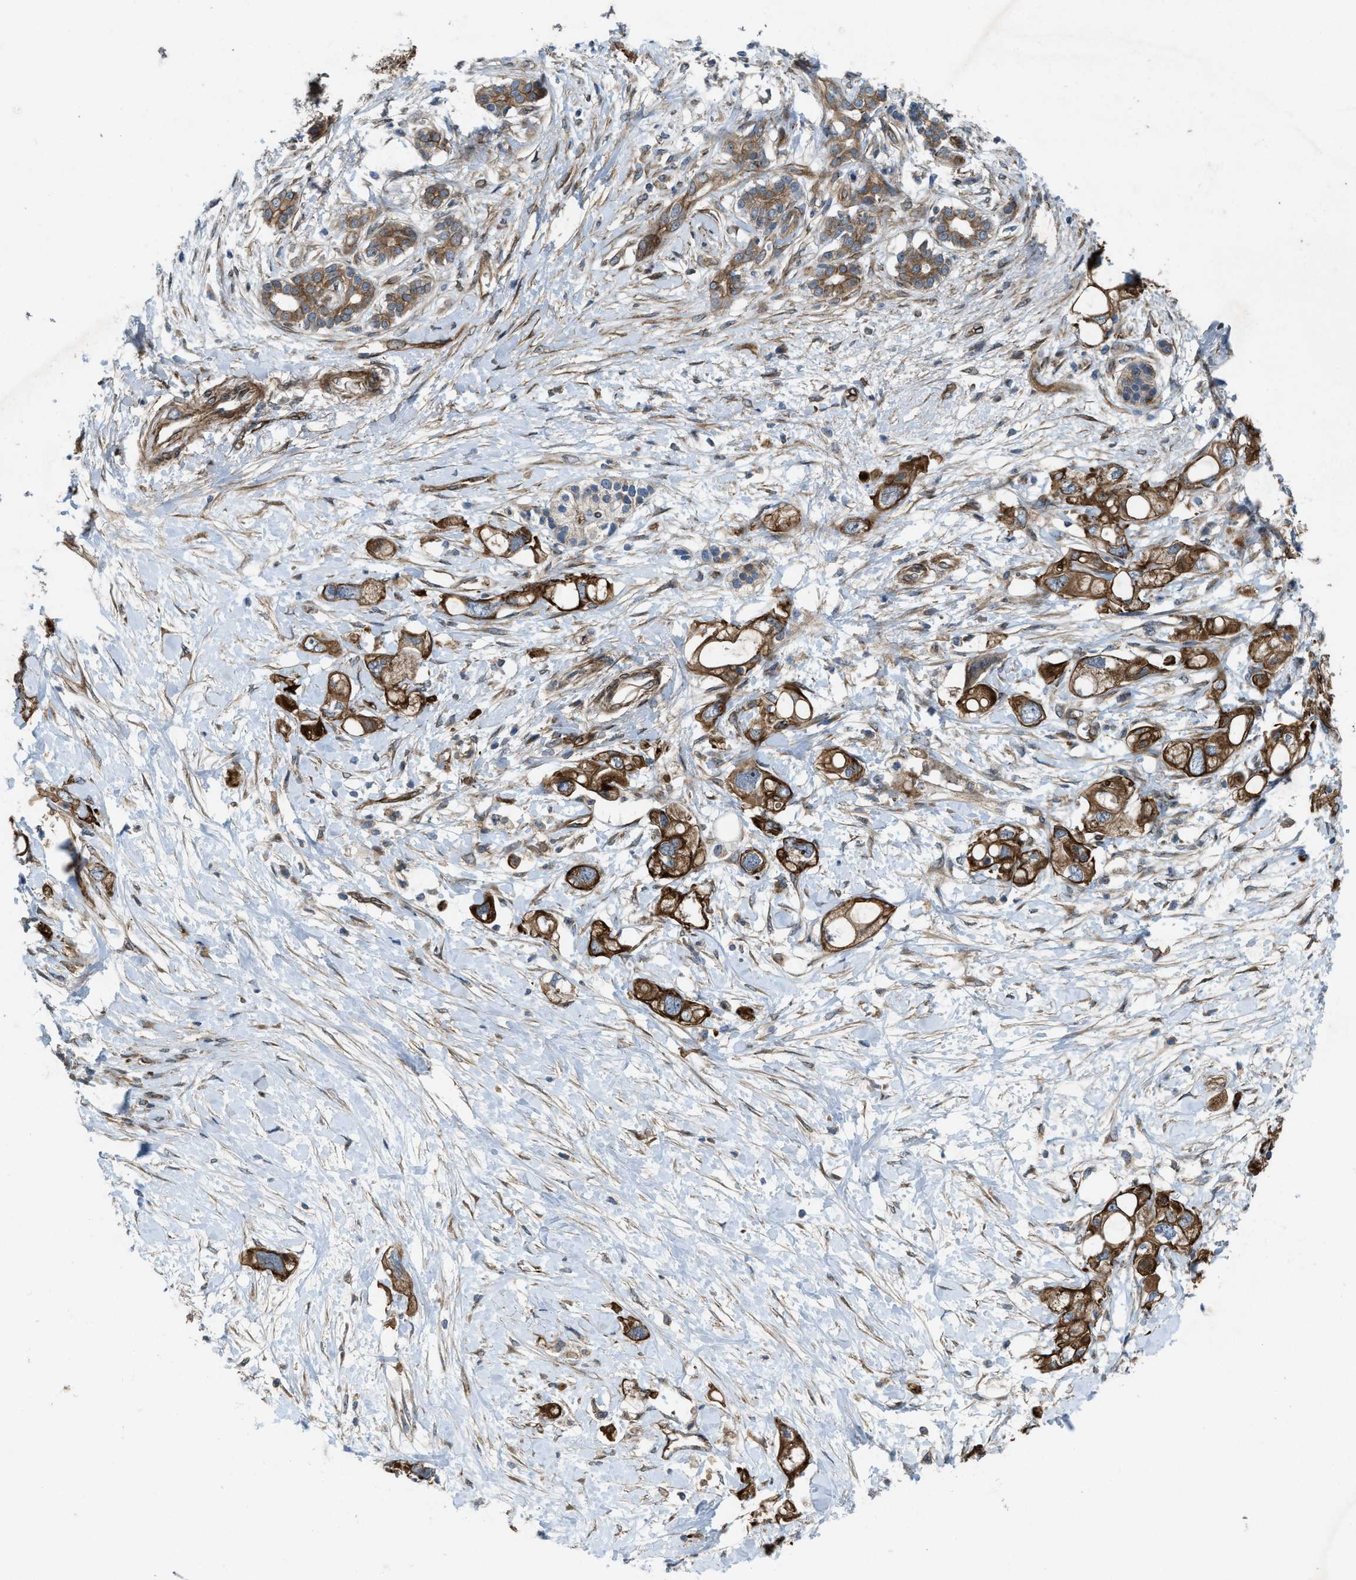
{"staining": {"intensity": "strong", "quantity": ">75%", "location": "cytoplasmic/membranous"}, "tissue": "pancreatic cancer", "cell_type": "Tumor cells", "image_type": "cancer", "snomed": [{"axis": "morphology", "description": "Adenocarcinoma, NOS"}, {"axis": "topography", "description": "Pancreas"}], "caption": "DAB (3,3'-diaminobenzidine) immunohistochemical staining of human pancreatic cancer exhibits strong cytoplasmic/membranous protein positivity in approximately >75% of tumor cells. (Brightfield microscopy of DAB IHC at high magnification).", "gene": "URGCP", "patient": {"sex": "female", "age": 56}}